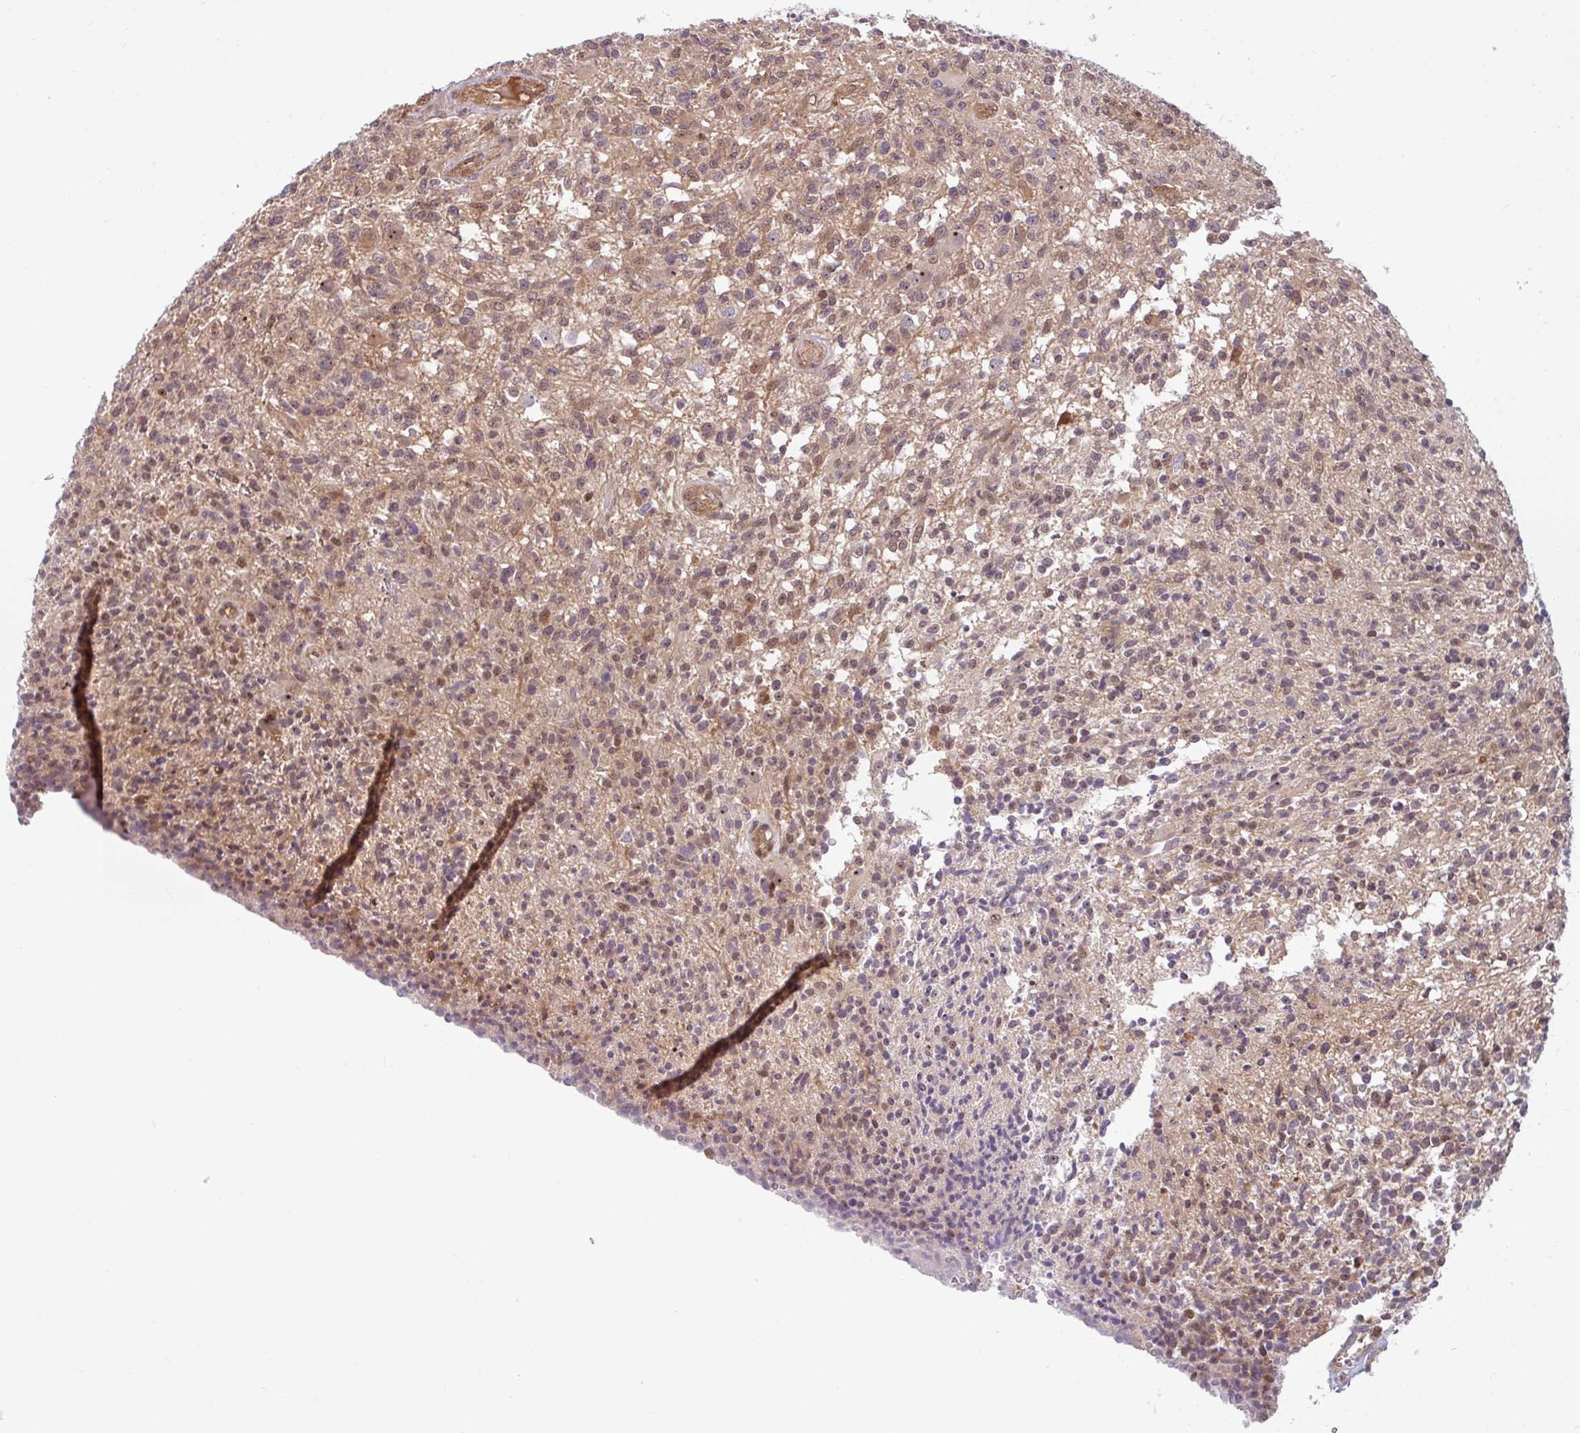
{"staining": {"intensity": "weak", "quantity": "25%-75%", "location": "cytoplasmic/membranous,nuclear"}, "tissue": "glioma", "cell_type": "Tumor cells", "image_type": "cancer", "snomed": [{"axis": "morphology", "description": "Glioma, malignant, High grade"}, {"axis": "topography", "description": "Brain"}], "caption": "Immunohistochemical staining of malignant glioma (high-grade) reveals low levels of weak cytoplasmic/membranous and nuclear positivity in about 25%-75% of tumor cells. The staining was performed using DAB (3,3'-diaminobenzidine), with brown indicating positive protein expression. Nuclei are stained blue with hematoxylin.", "gene": "HMBS", "patient": {"sex": "male", "age": 56}}